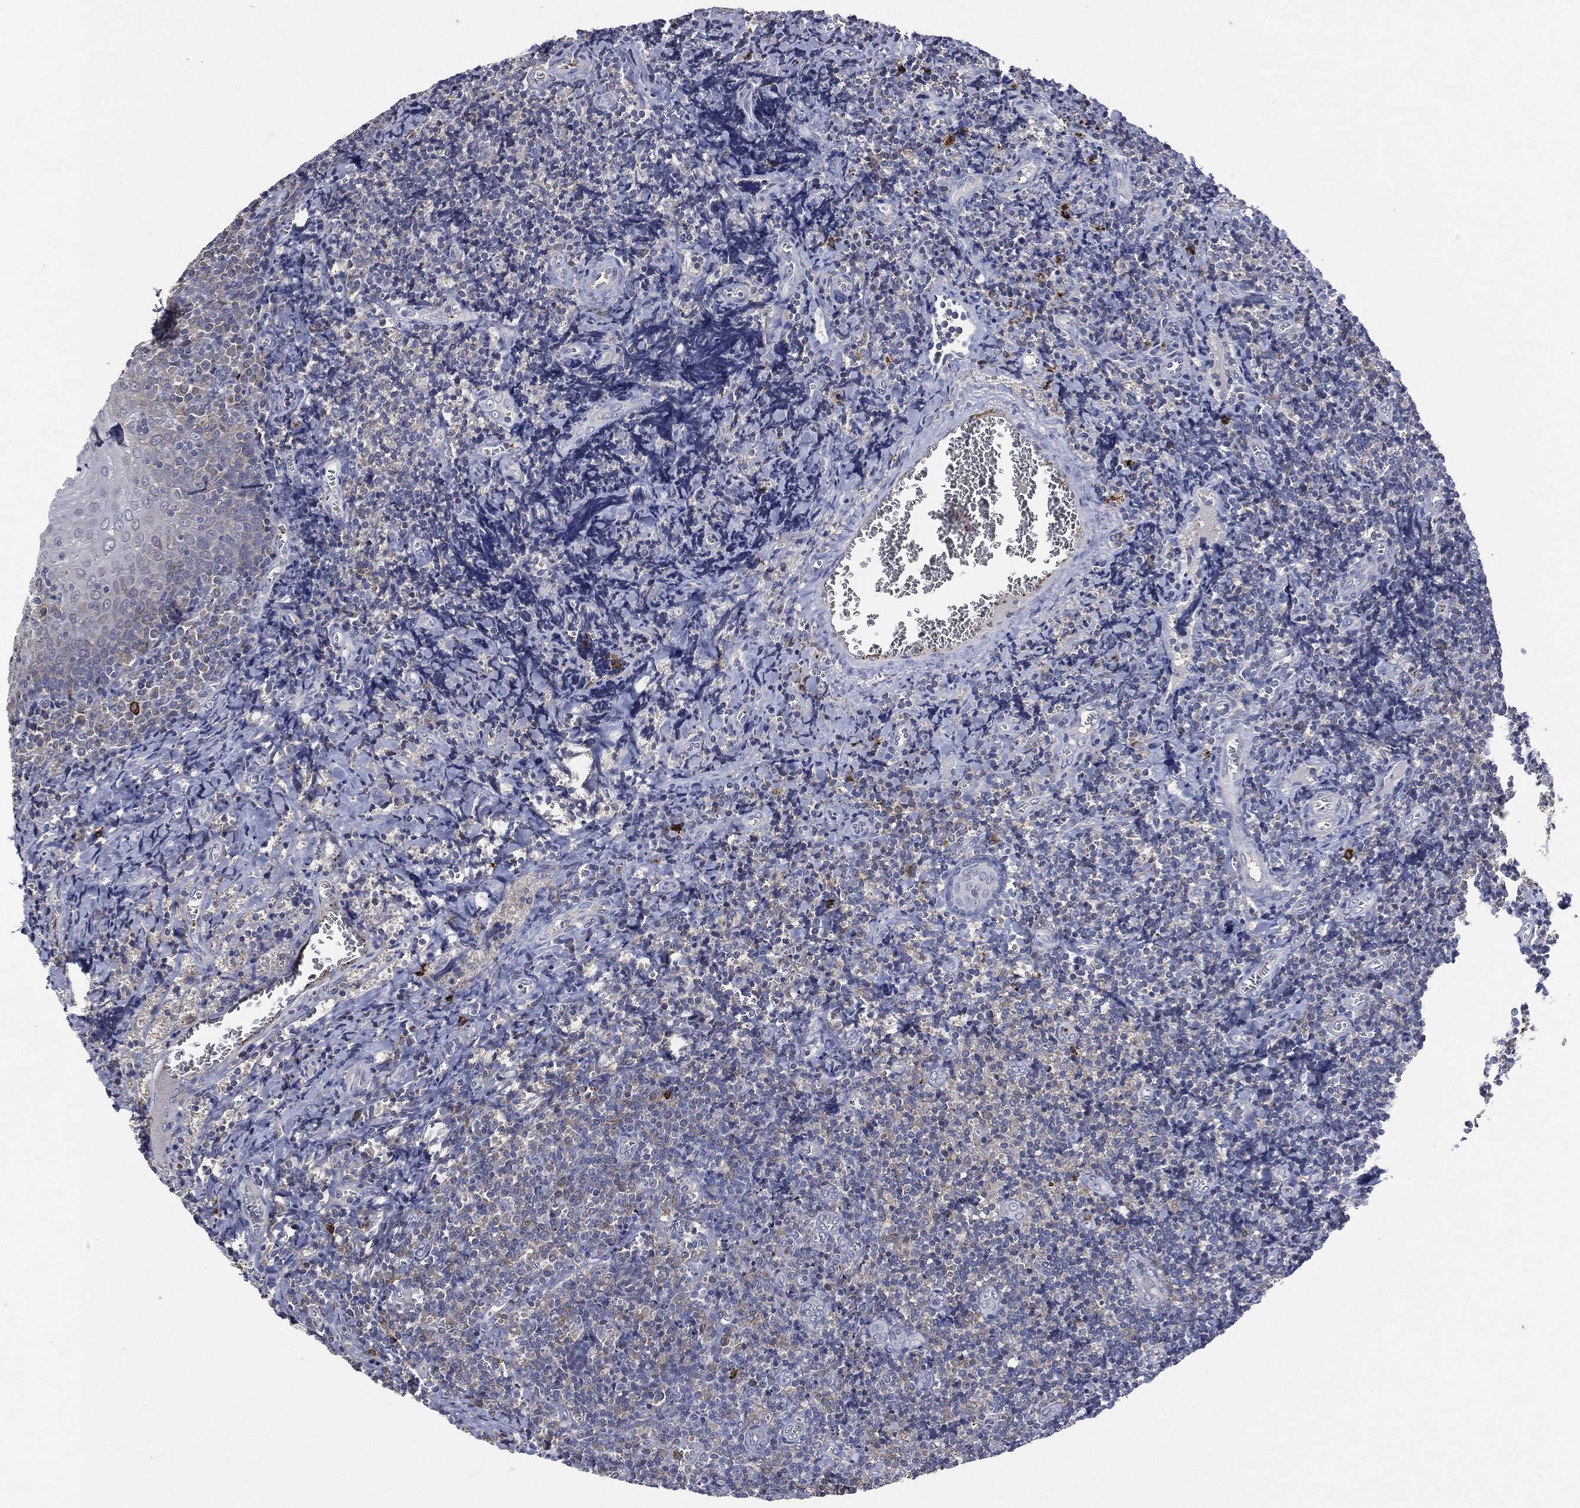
{"staining": {"intensity": "negative", "quantity": "none", "location": "none"}, "tissue": "tonsil", "cell_type": "Germinal center cells", "image_type": "normal", "snomed": [{"axis": "morphology", "description": "Normal tissue, NOS"}, {"axis": "morphology", "description": "Inflammation, NOS"}, {"axis": "topography", "description": "Tonsil"}], "caption": "IHC of normal tonsil exhibits no positivity in germinal center cells. (DAB IHC visualized using brightfield microscopy, high magnification).", "gene": "CD33", "patient": {"sex": "female", "age": 31}}